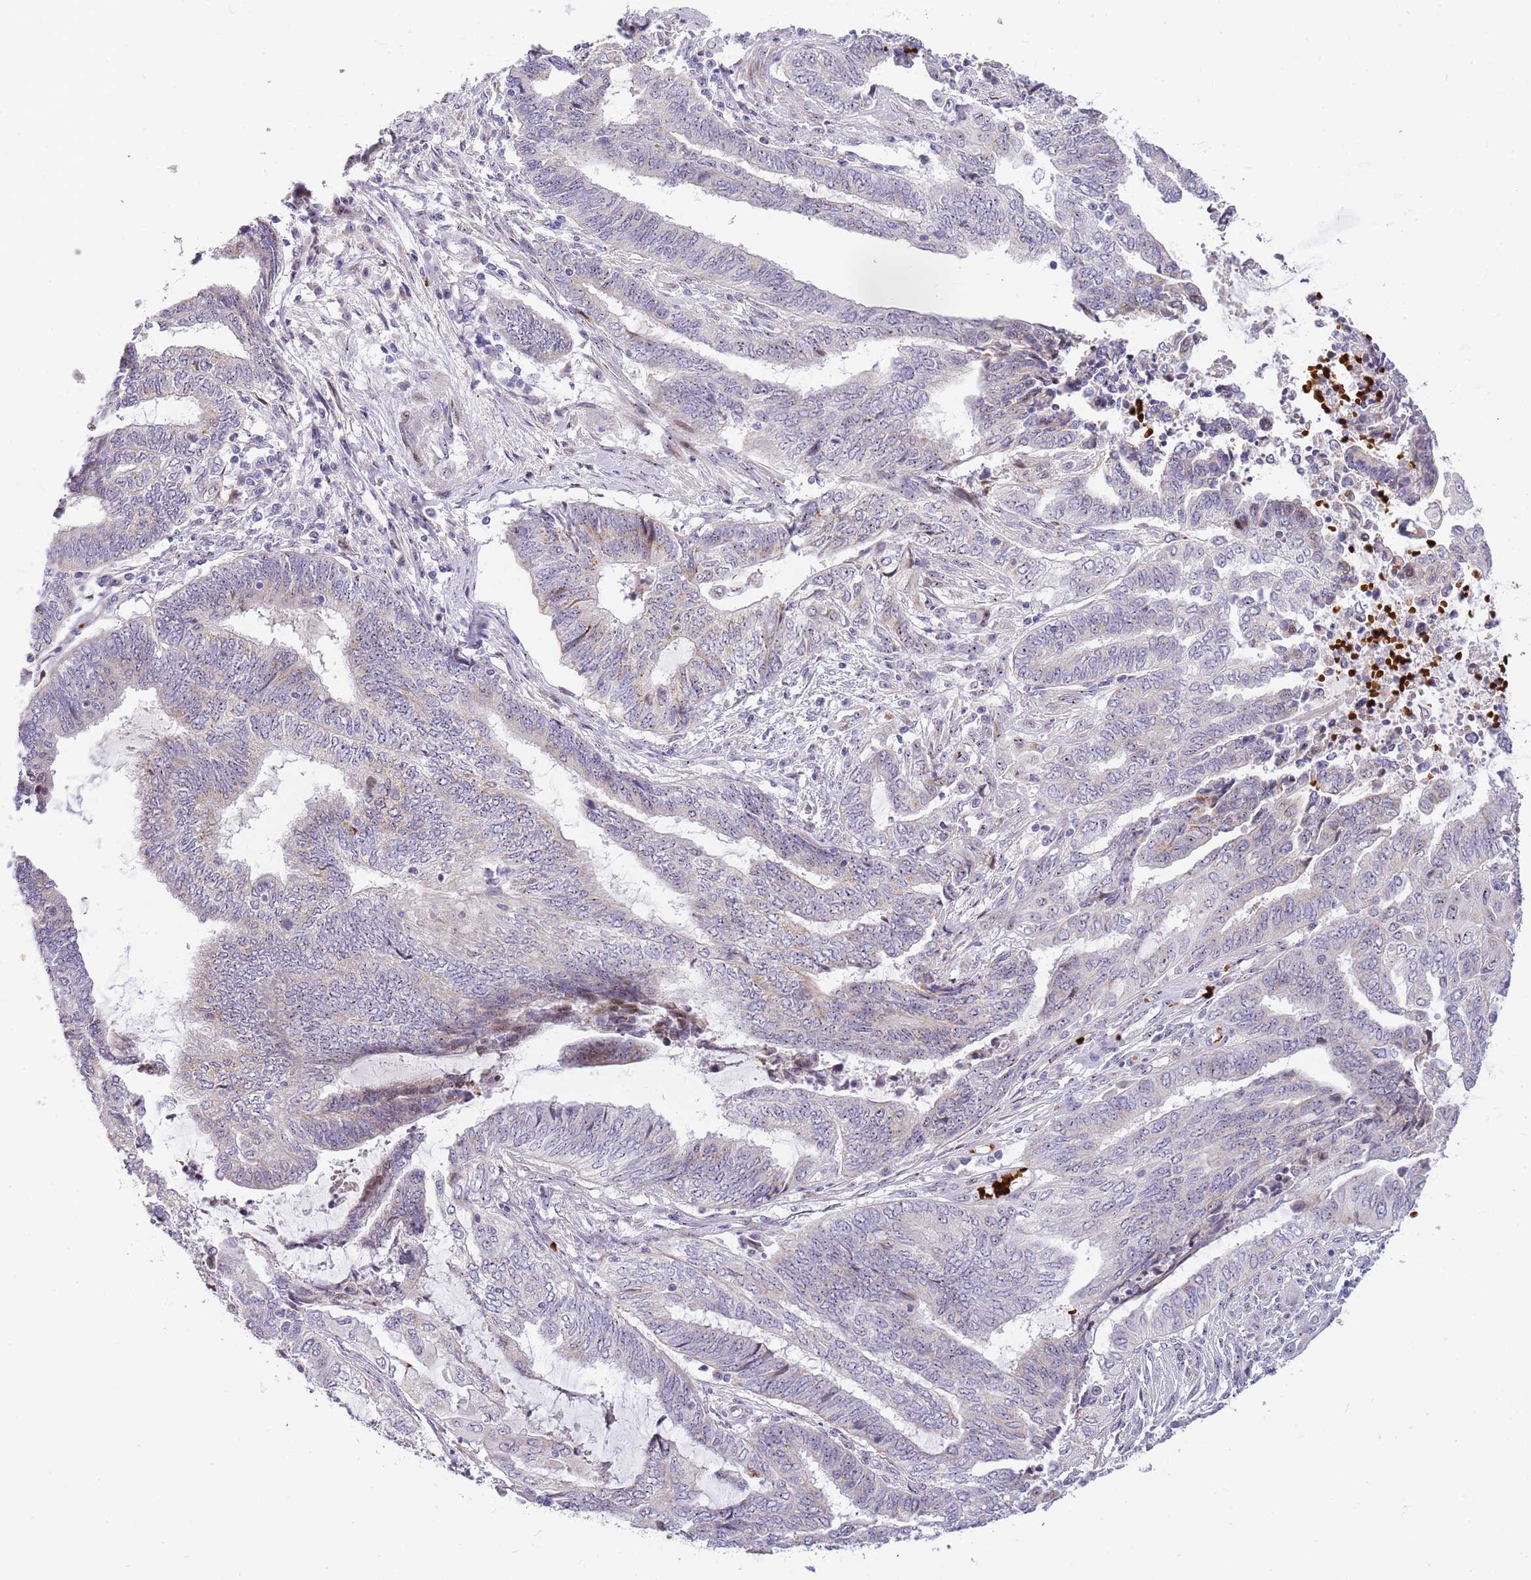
{"staining": {"intensity": "weak", "quantity": "<25%", "location": "cytoplasmic/membranous"}, "tissue": "endometrial cancer", "cell_type": "Tumor cells", "image_type": "cancer", "snomed": [{"axis": "morphology", "description": "Adenocarcinoma, NOS"}, {"axis": "topography", "description": "Uterus"}, {"axis": "topography", "description": "Endometrium"}], "caption": "A photomicrograph of endometrial adenocarcinoma stained for a protein exhibits no brown staining in tumor cells.", "gene": "DNAJA3", "patient": {"sex": "female", "age": 70}}